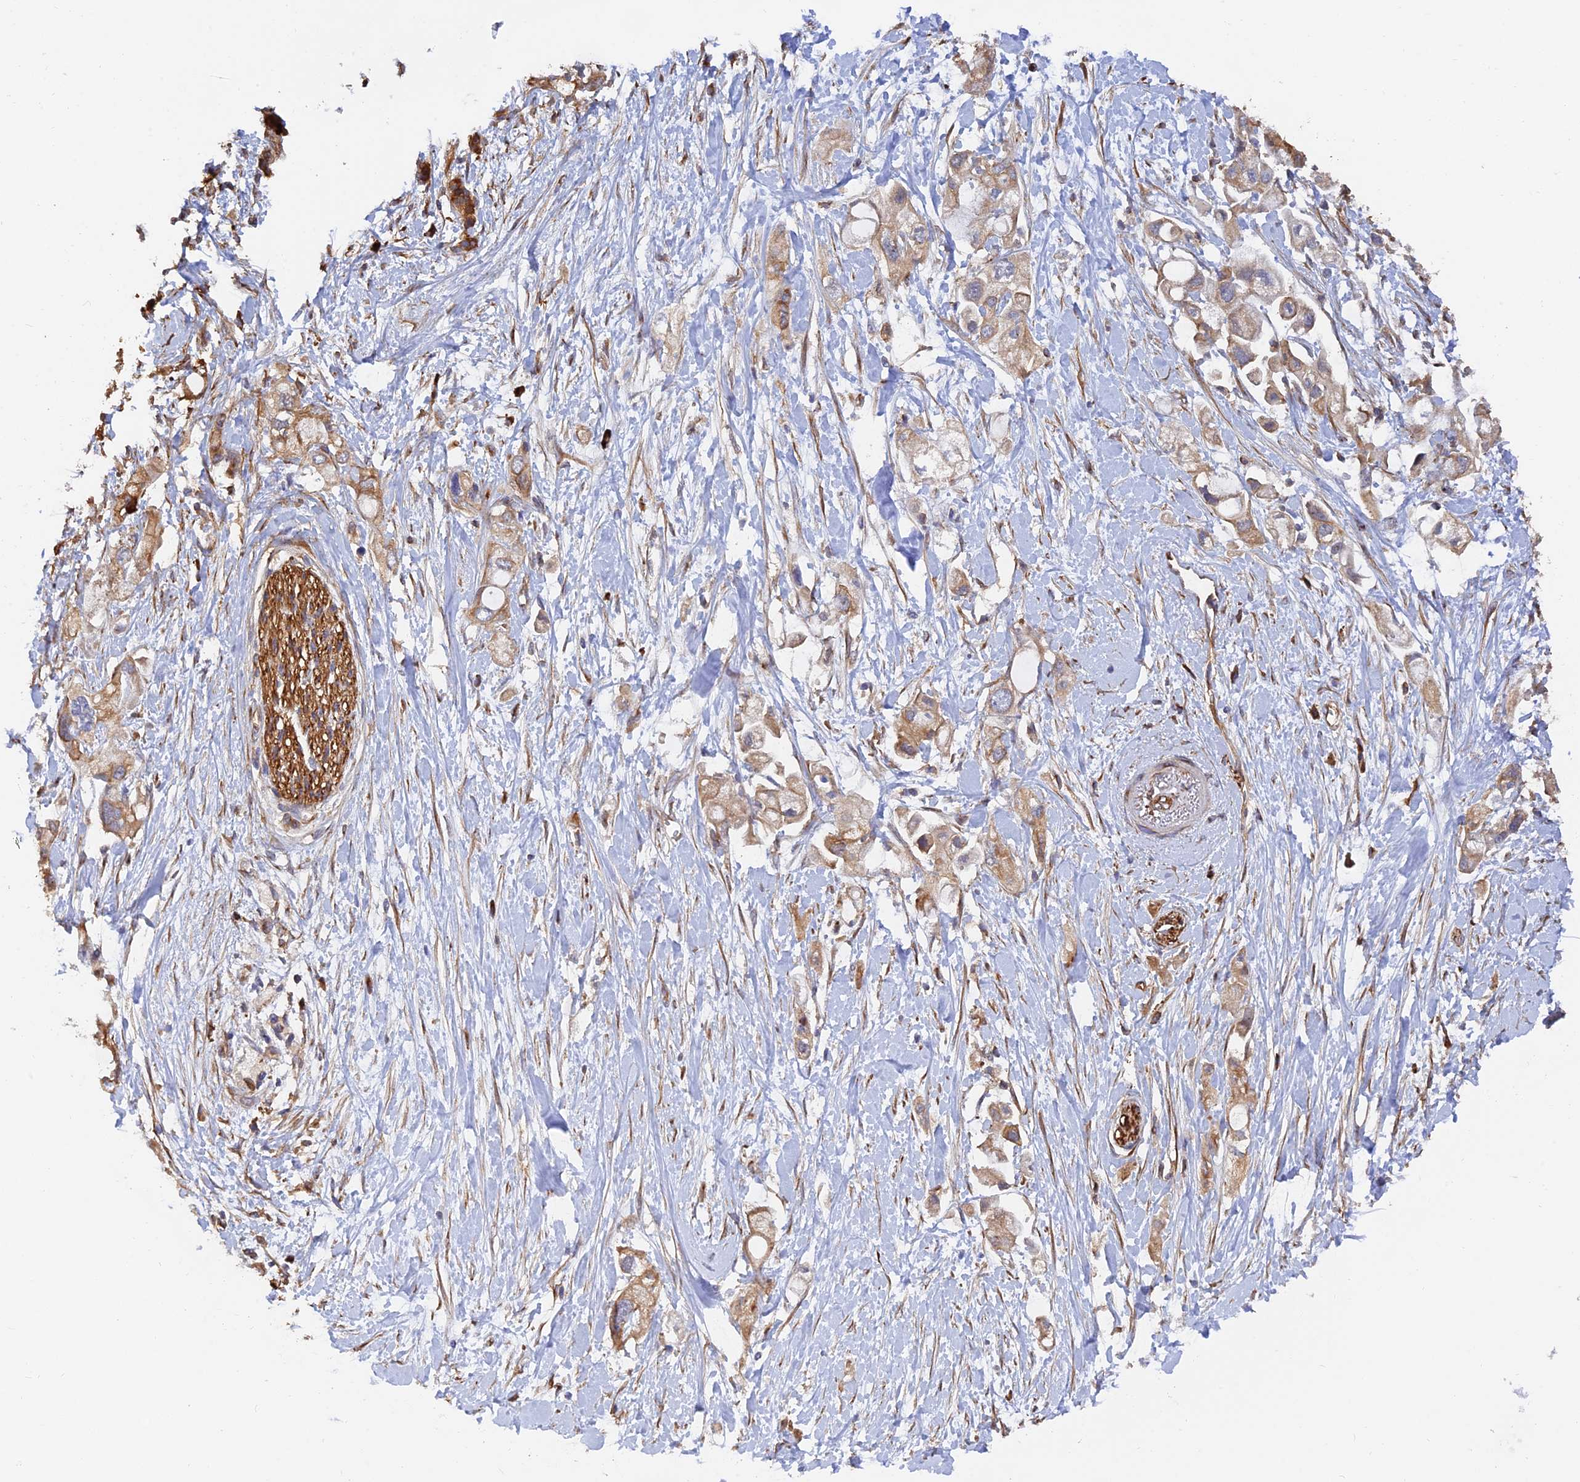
{"staining": {"intensity": "moderate", "quantity": "25%-75%", "location": "cytoplasmic/membranous"}, "tissue": "pancreatic cancer", "cell_type": "Tumor cells", "image_type": "cancer", "snomed": [{"axis": "morphology", "description": "Adenocarcinoma, NOS"}, {"axis": "topography", "description": "Pancreas"}], "caption": "An image of human pancreatic cancer (adenocarcinoma) stained for a protein exhibits moderate cytoplasmic/membranous brown staining in tumor cells. (DAB IHC with brightfield microscopy, high magnification).", "gene": "WBP11", "patient": {"sex": "female", "age": 56}}